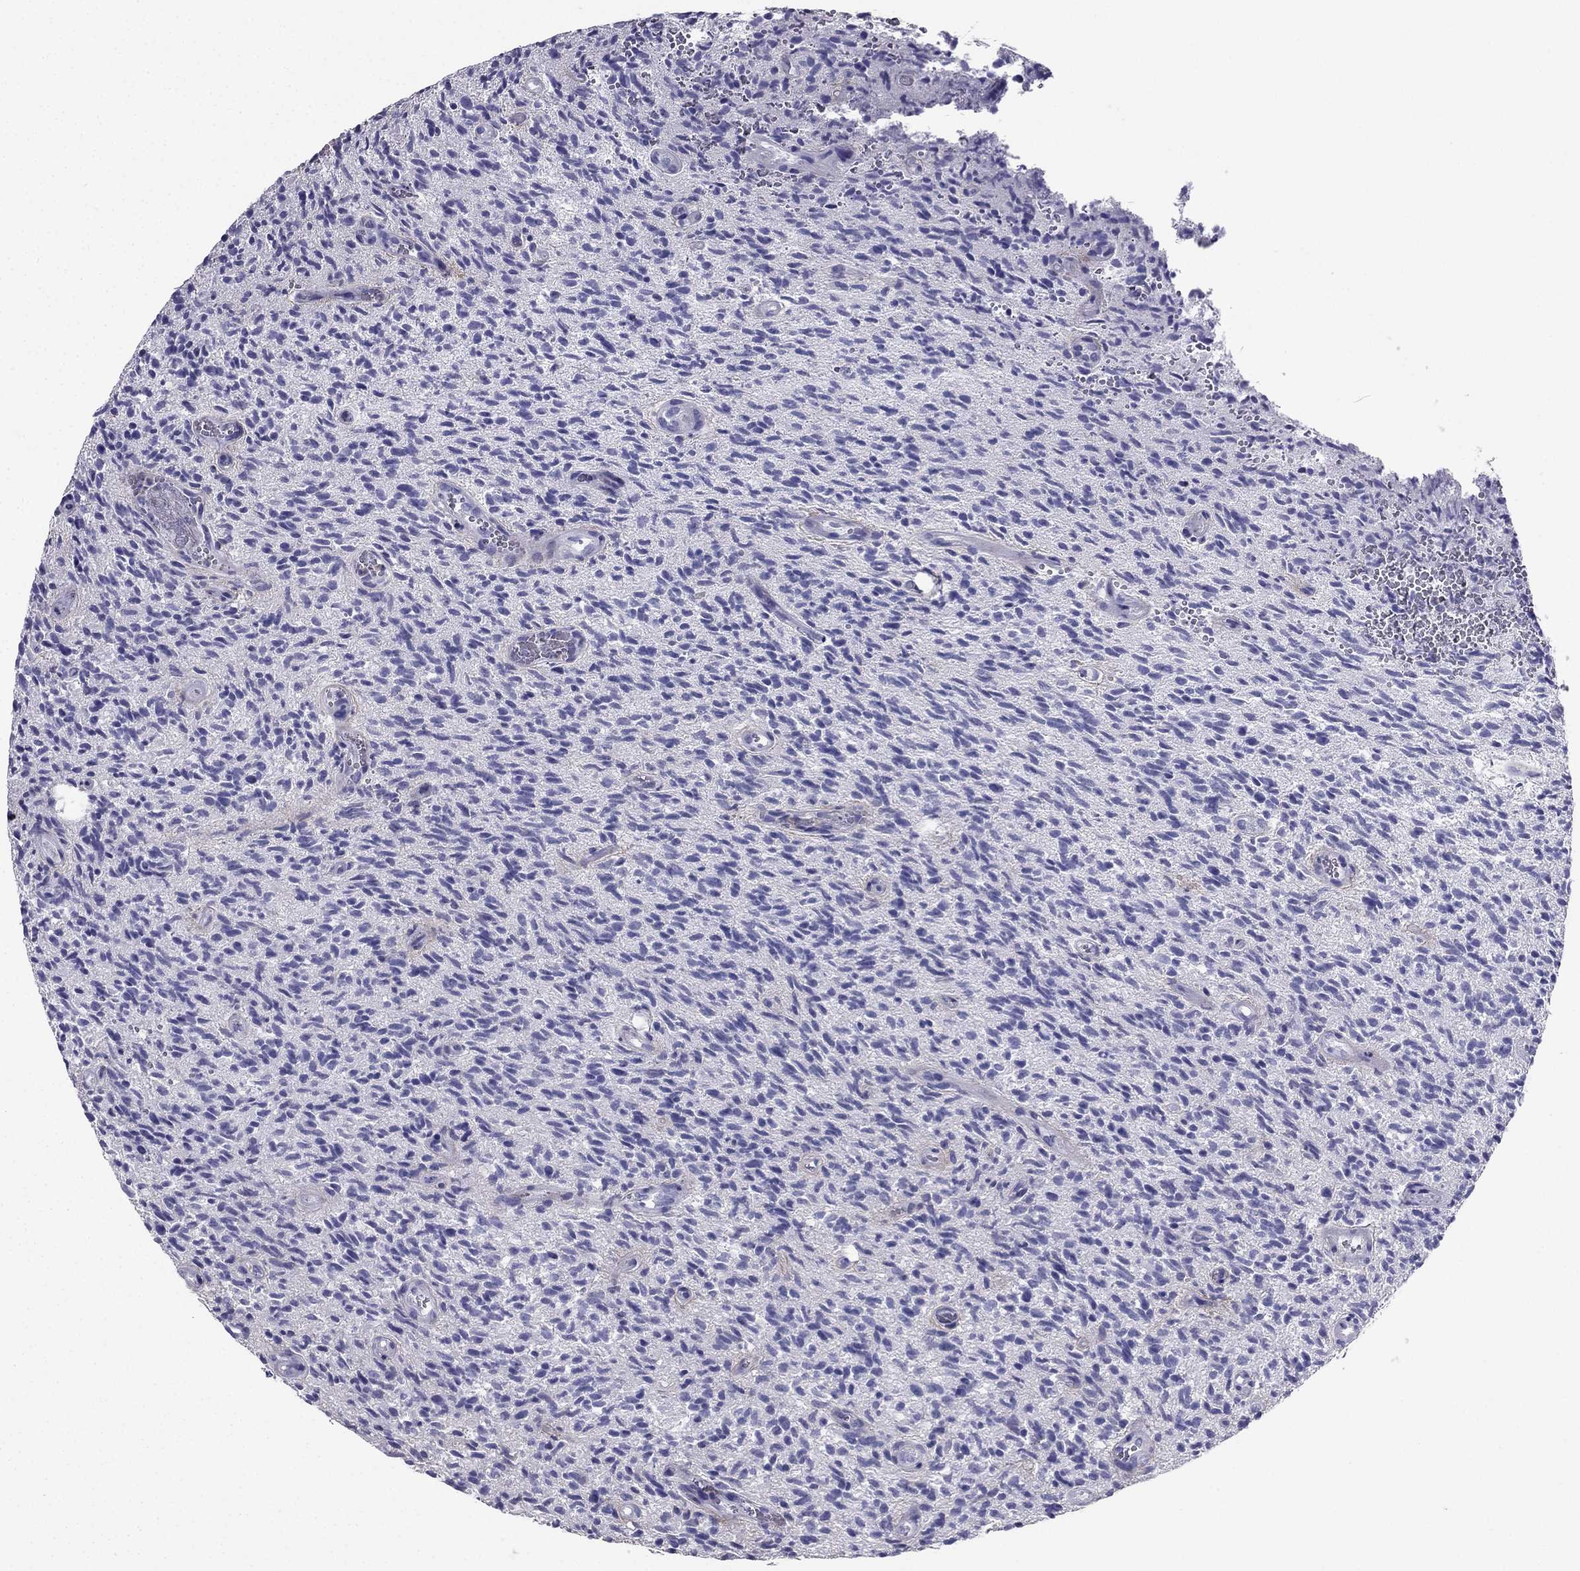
{"staining": {"intensity": "negative", "quantity": "none", "location": "none"}, "tissue": "glioma", "cell_type": "Tumor cells", "image_type": "cancer", "snomed": [{"axis": "morphology", "description": "Glioma, malignant, High grade"}, {"axis": "topography", "description": "Brain"}], "caption": "Tumor cells are negative for brown protein staining in malignant high-grade glioma.", "gene": "ENOX1", "patient": {"sex": "male", "age": 64}}